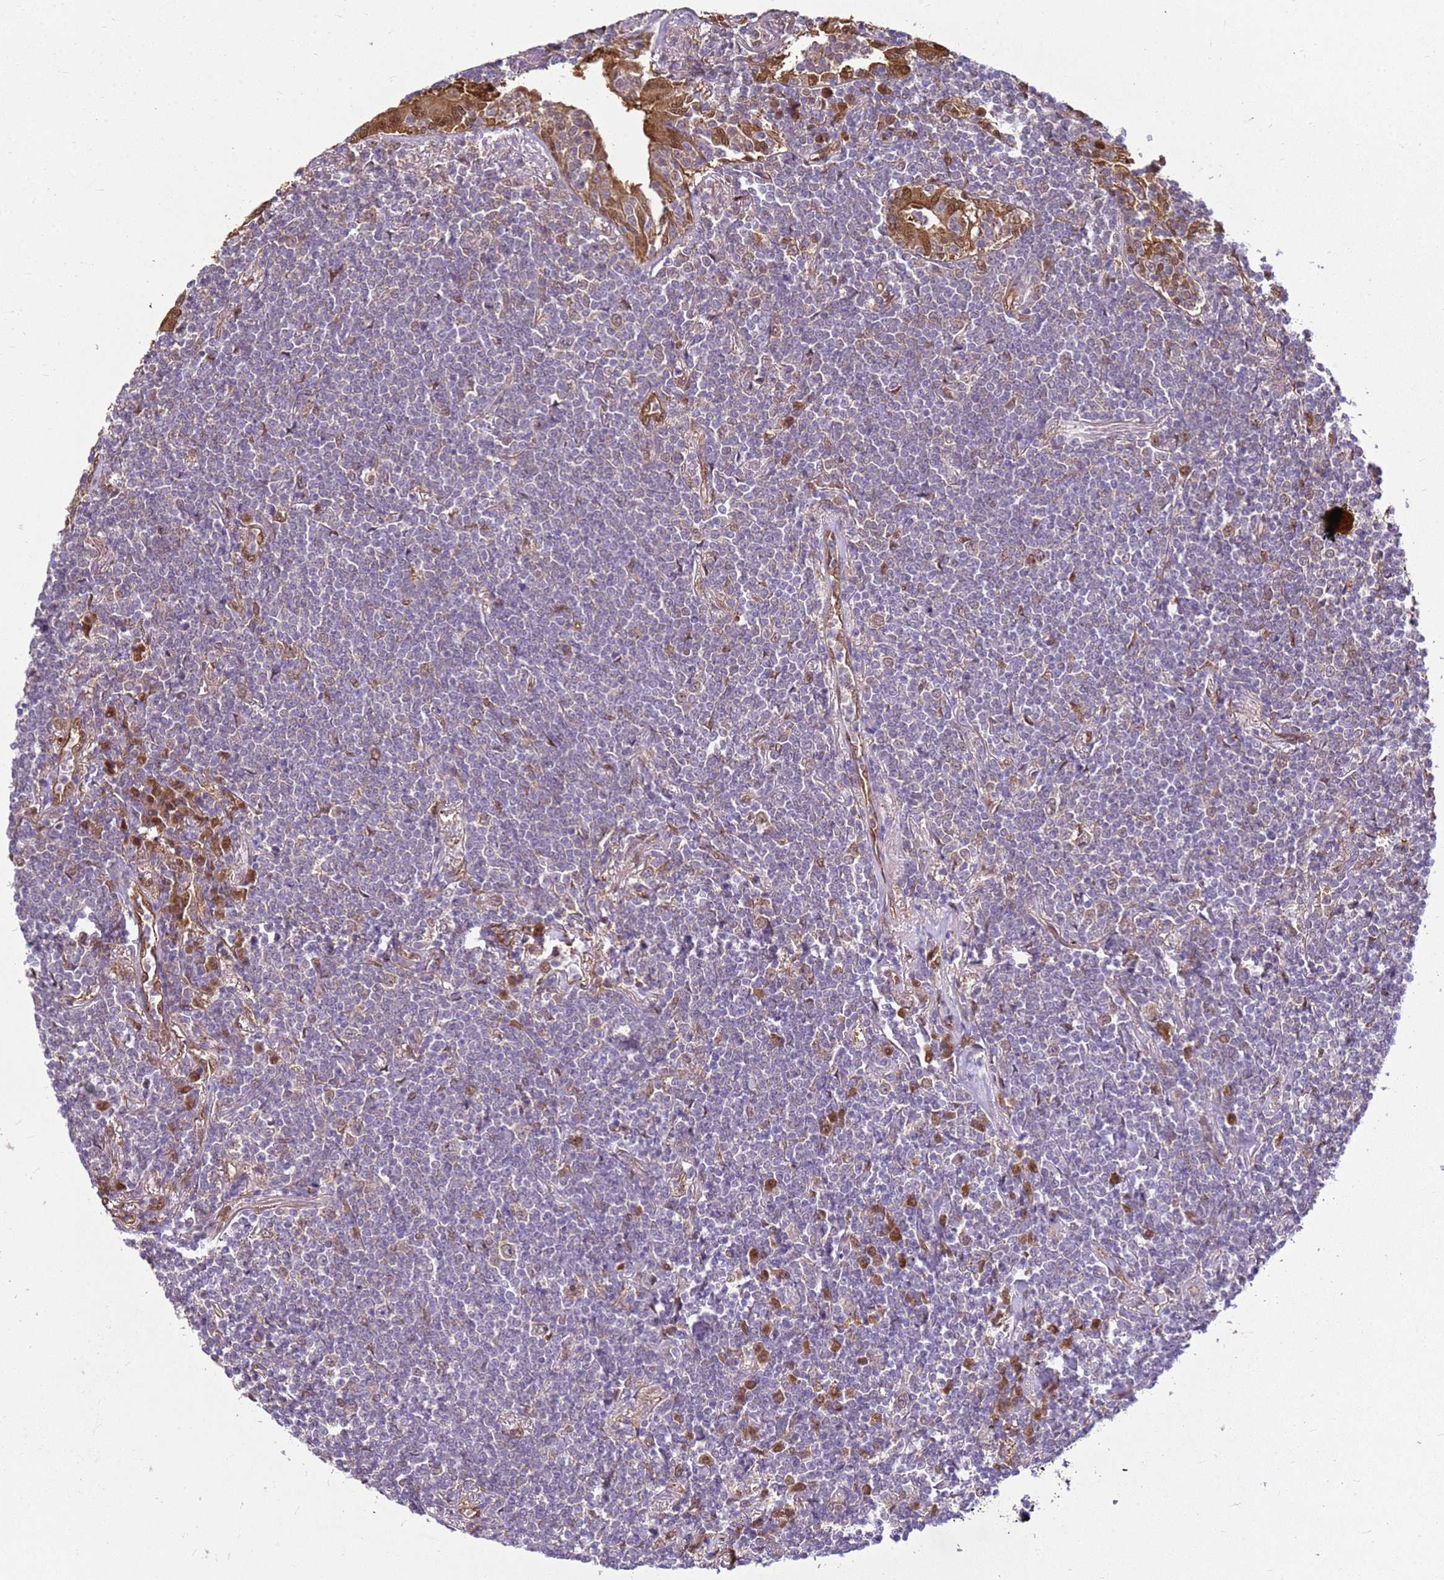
{"staining": {"intensity": "negative", "quantity": "none", "location": "none"}, "tissue": "lymphoma", "cell_type": "Tumor cells", "image_type": "cancer", "snomed": [{"axis": "morphology", "description": "Malignant lymphoma, non-Hodgkin's type, Low grade"}, {"axis": "topography", "description": "Lung"}], "caption": "An immunohistochemistry histopathology image of lymphoma is shown. There is no staining in tumor cells of lymphoma. Brightfield microscopy of immunohistochemistry stained with DAB (3,3'-diaminobenzidine) (brown) and hematoxylin (blue), captured at high magnification.", "gene": "YWHAE", "patient": {"sex": "female", "age": 71}}